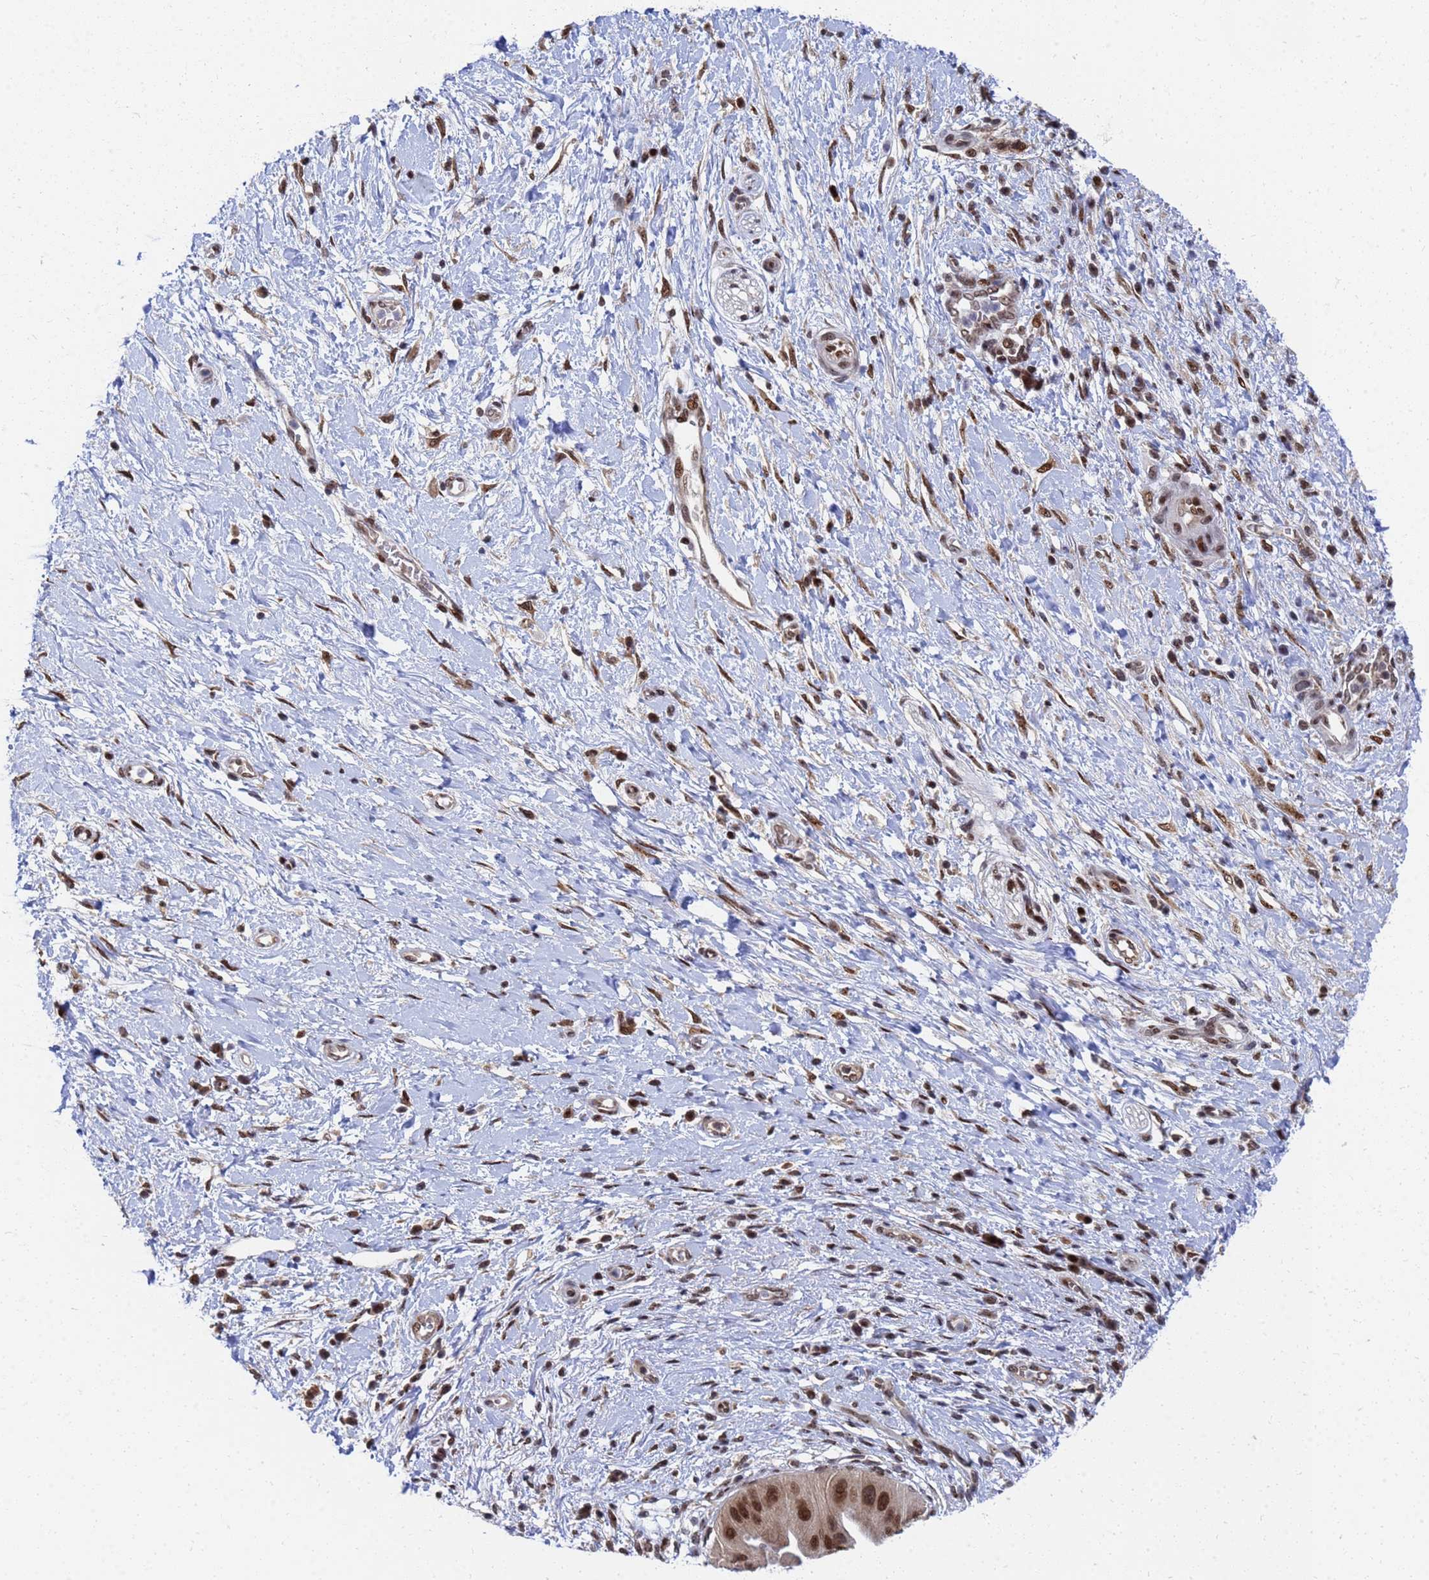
{"staining": {"intensity": "strong", "quantity": ">75%", "location": "nuclear"}, "tissue": "pancreatic cancer", "cell_type": "Tumor cells", "image_type": "cancer", "snomed": [{"axis": "morphology", "description": "Adenocarcinoma, NOS"}, {"axis": "topography", "description": "Pancreas"}], "caption": "Pancreatic cancer (adenocarcinoma) tissue shows strong nuclear expression in approximately >75% of tumor cells, visualized by immunohistochemistry. The protein of interest is stained brown, and the nuclei are stained in blue (DAB (3,3'-diaminobenzidine) IHC with brightfield microscopy, high magnification).", "gene": "AP5Z1", "patient": {"sex": "male", "age": 68}}